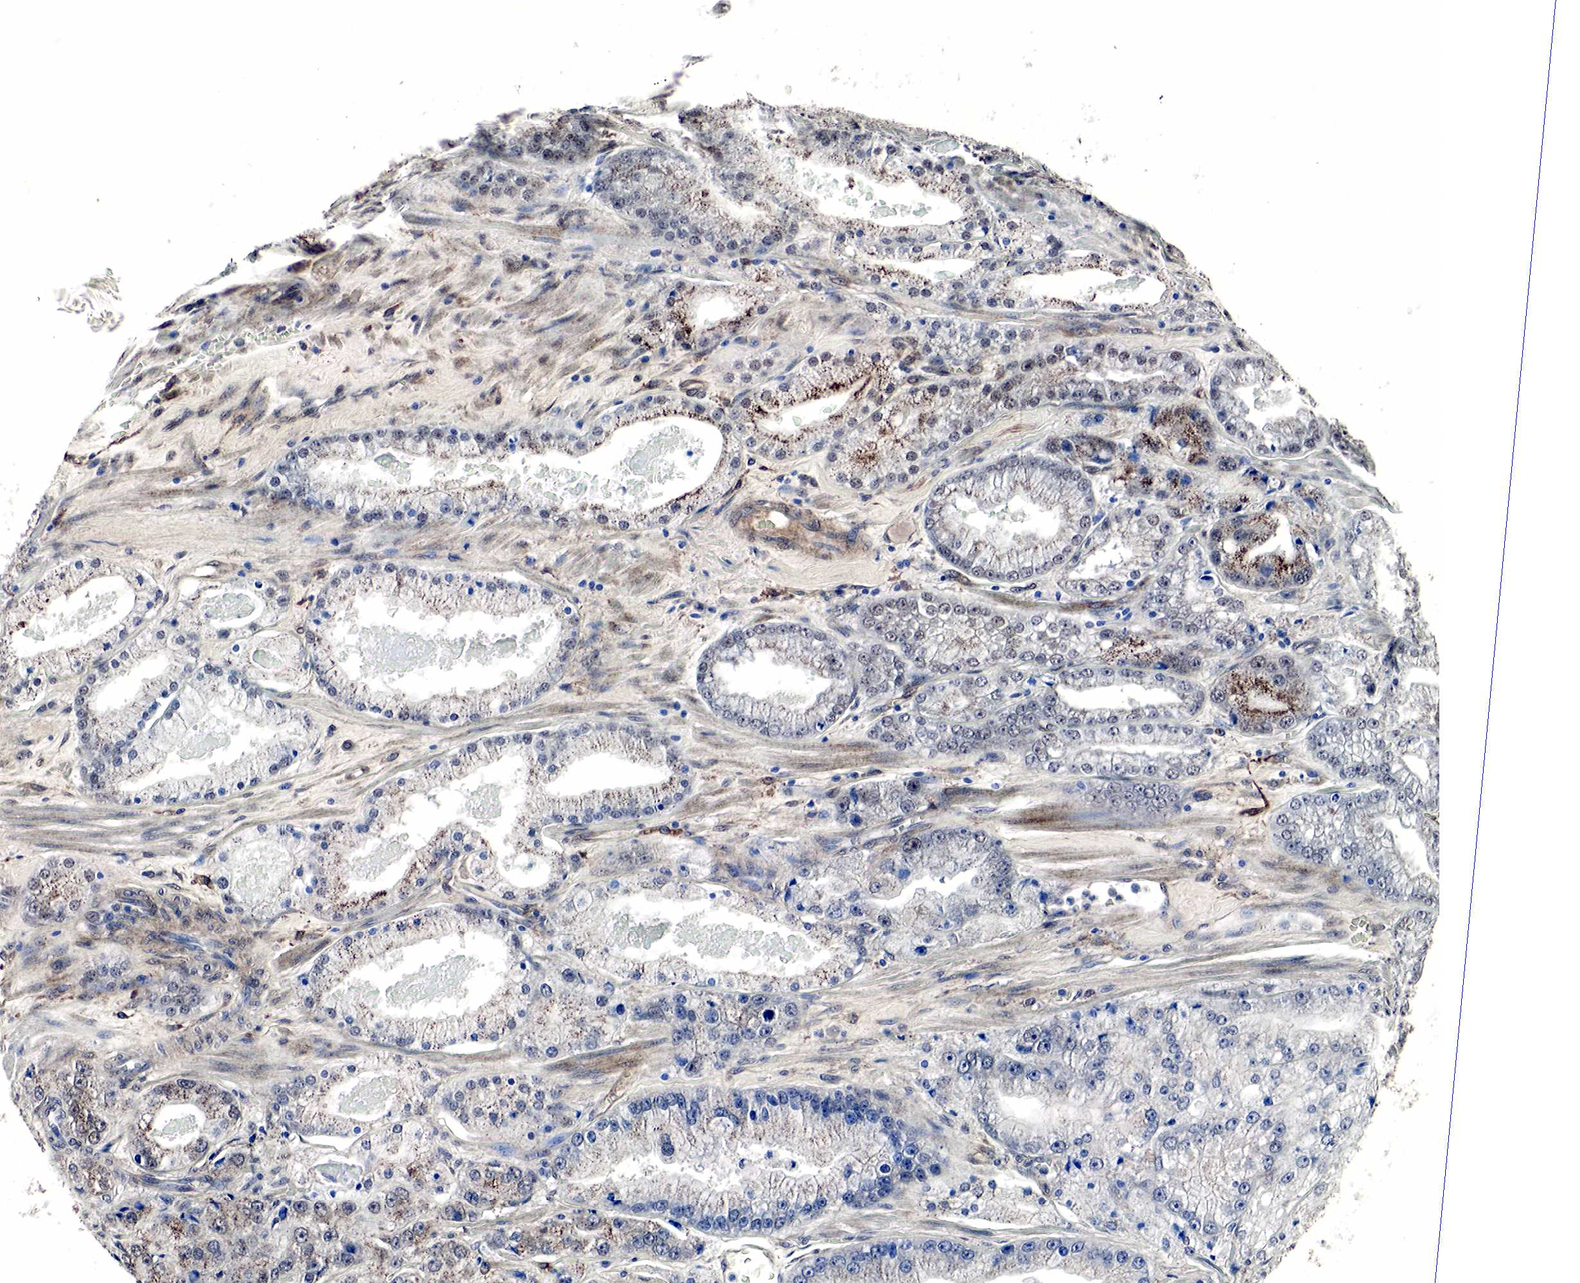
{"staining": {"intensity": "weak", "quantity": "<25%", "location": "cytoplasmic/membranous"}, "tissue": "prostate cancer", "cell_type": "Tumor cells", "image_type": "cancer", "snomed": [{"axis": "morphology", "description": "Adenocarcinoma, Medium grade"}, {"axis": "topography", "description": "Prostate"}], "caption": "Immunohistochemical staining of prostate medium-grade adenocarcinoma shows no significant expression in tumor cells.", "gene": "SPIN1", "patient": {"sex": "male", "age": 72}}